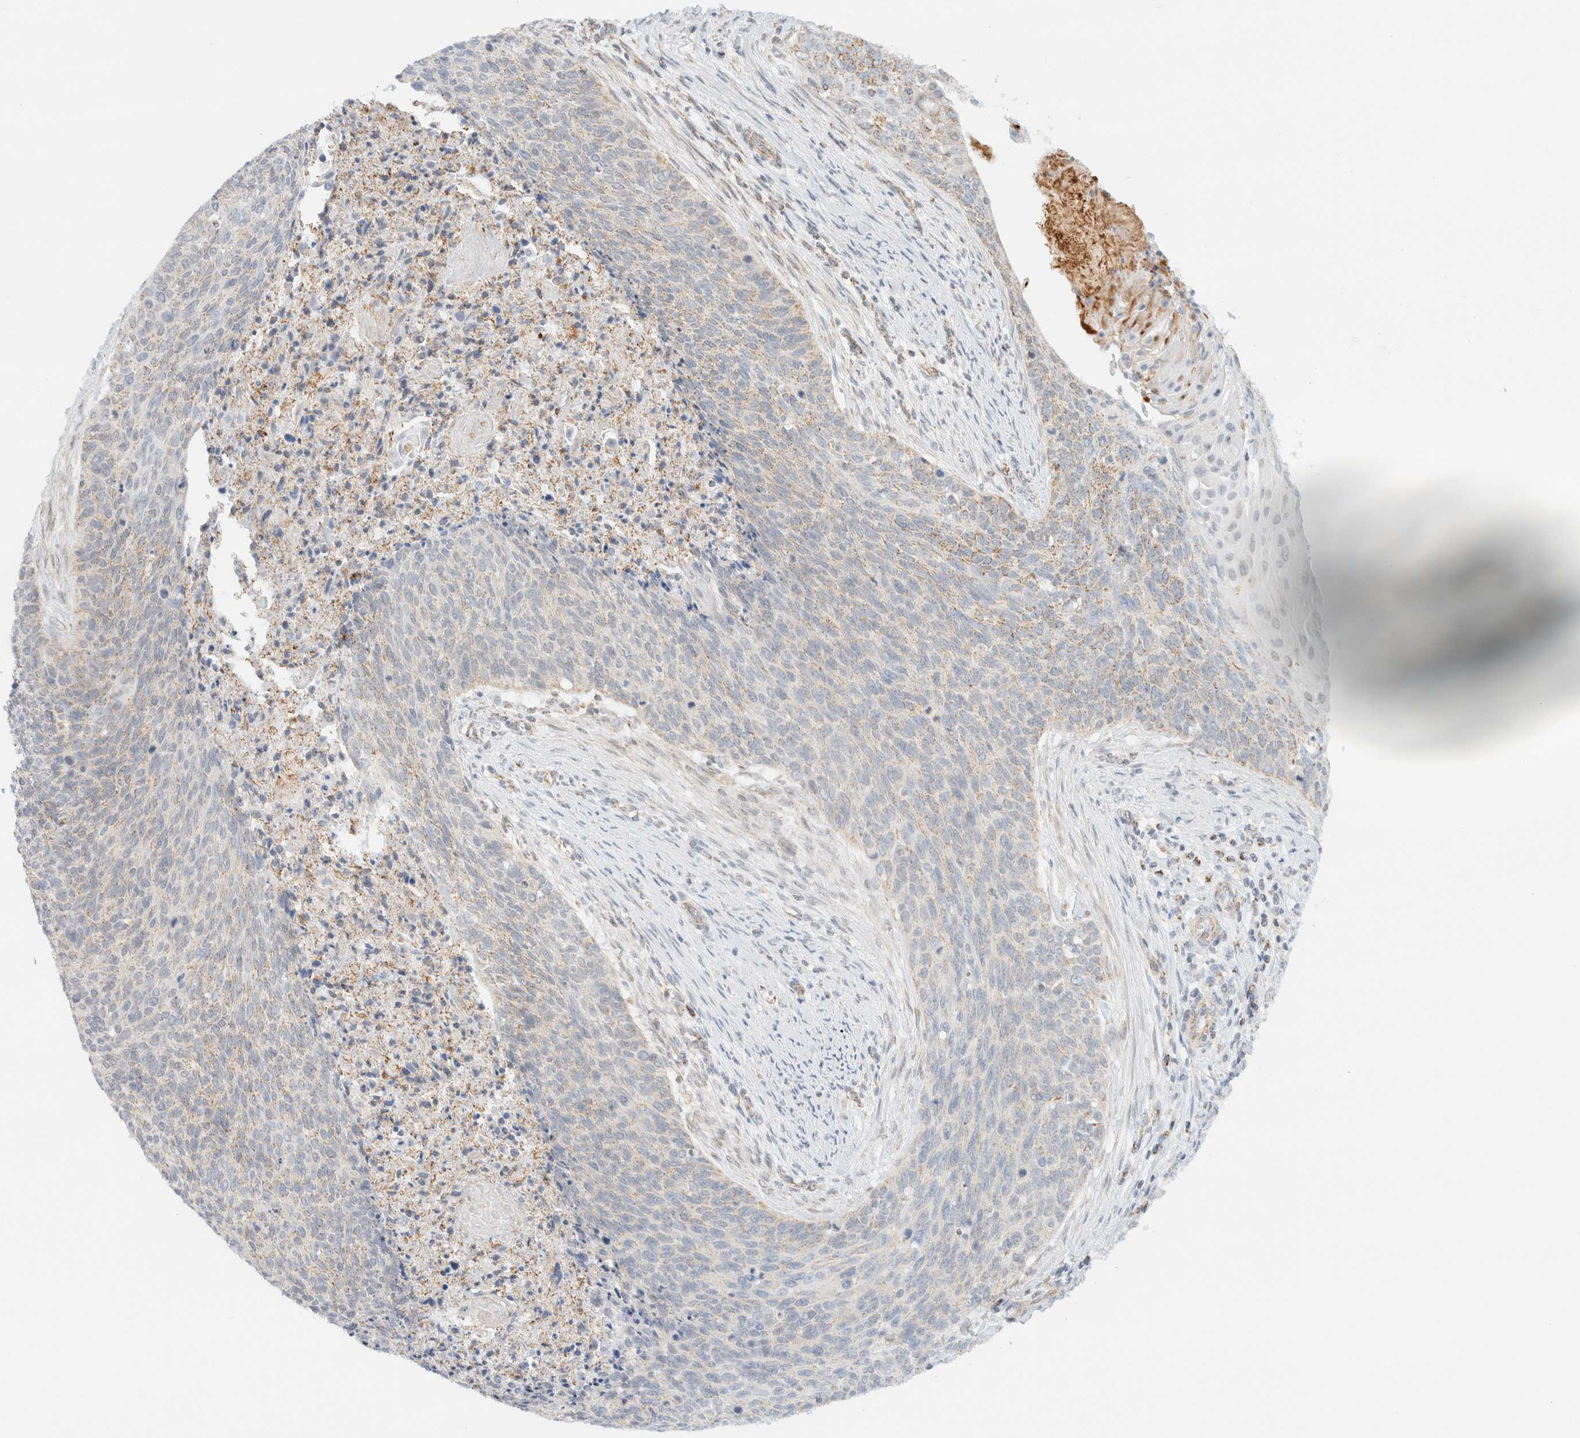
{"staining": {"intensity": "weak", "quantity": "25%-75%", "location": "cytoplasmic/membranous"}, "tissue": "cervical cancer", "cell_type": "Tumor cells", "image_type": "cancer", "snomed": [{"axis": "morphology", "description": "Squamous cell carcinoma, NOS"}, {"axis": "topography", "description": "Cervix"}], "caption": "Protein expression analysis of cervical cancer (squamous cell carcinoma) demonstrates weak cytoplasmic/membranous staining in approximately 25%-75% of tumor cells. Using DAB (3,3'-diaminobenzidine) (brown) and hematoxylin (blue) stains, captured at high magnification using brightfield microscopy.", "gene": "KIFAP3", "patient": {"sex": "female", "age": 55}}